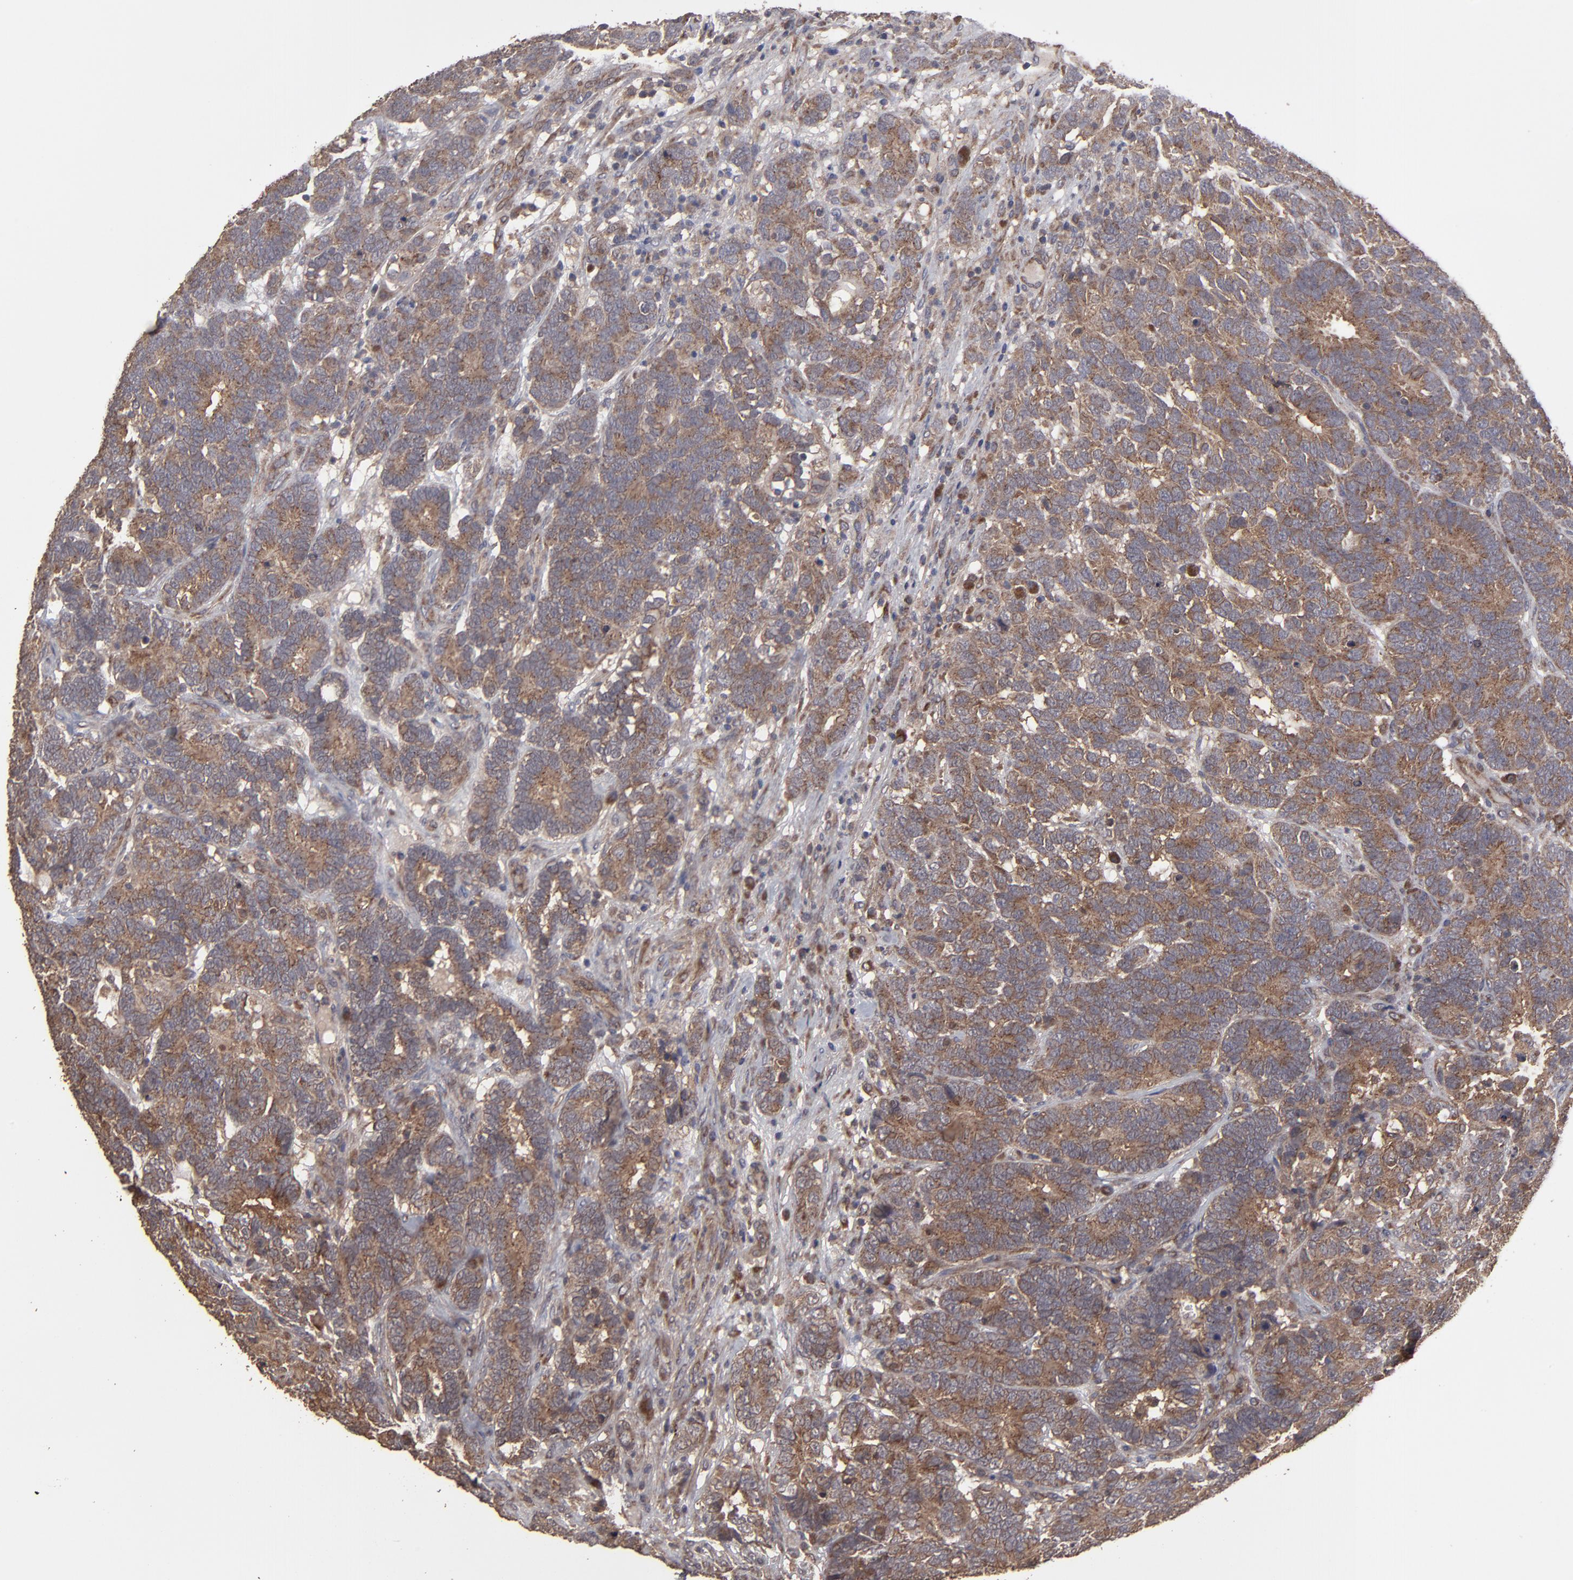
{"staining": {"intensity": "moderate", "quantity": ">75%", "location": "cytoplasmic/membranous"}, "tissue": "testis cancer", "cell_type": "Tumor cells", "image_type": "cancer", "snomed": [{"axis": "morphology", "description": "Carcinoma, Embryonal, NOS"}, {"axis": "topography", "description": "Testis"}], "caption": "Brown immunohistochemical staining in testis embryonal carcinoma displays moderate cytoplasmic/membranous positivity in approximately >75% of tumor cells. The staining was performed using DAB to visualize the protein expression in brown, while the nuclei were stained in blue with hematoxylin (Magnification: 20x).", "gene": "MMP2", "patient": {"sex": "male", "age": 26}}